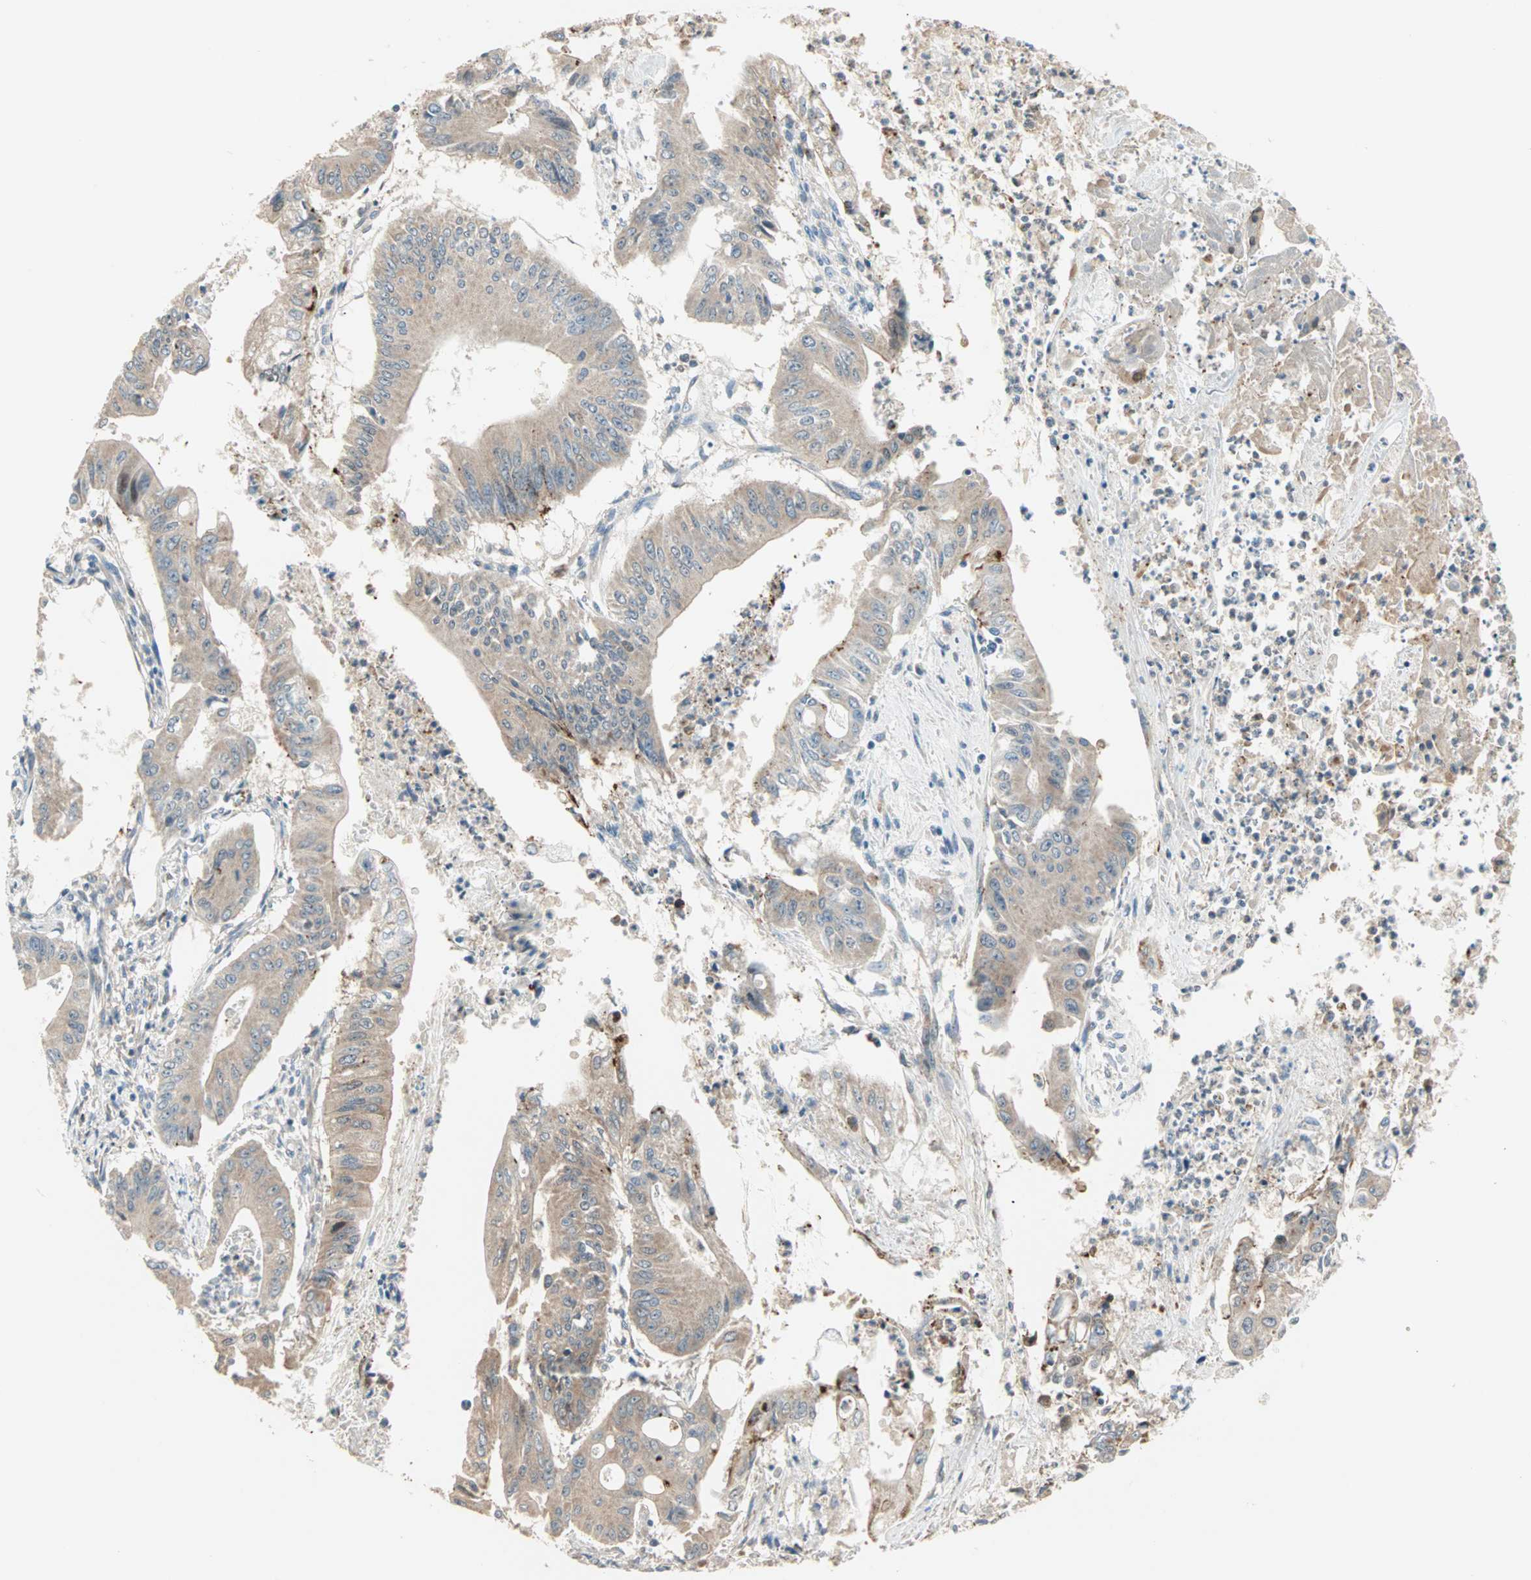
{"staining": {"intensity": "weak", "quantity": ">75%", "location": "cytoplasmic/membranous"}, "tissue": "pancreatic cancer", "cell_type": "Tumor cells", "image_type": "cancer", "snomed": [{"axis": "morphology", "description": "Normal tissue, NOS"}, {"axis": "topography", "description": "Lymph node"}], "caption": "This micrograph exhibits pancreatic cancer stained with immunohistochemistry to label a protein in brown. The cytoplasmic/membranous of tumor cells show weak positivity for the protein. Nuclei are counter-stained blue.", "gene": "SAR1A", "patient": {"sex": "male", "age": 62}}